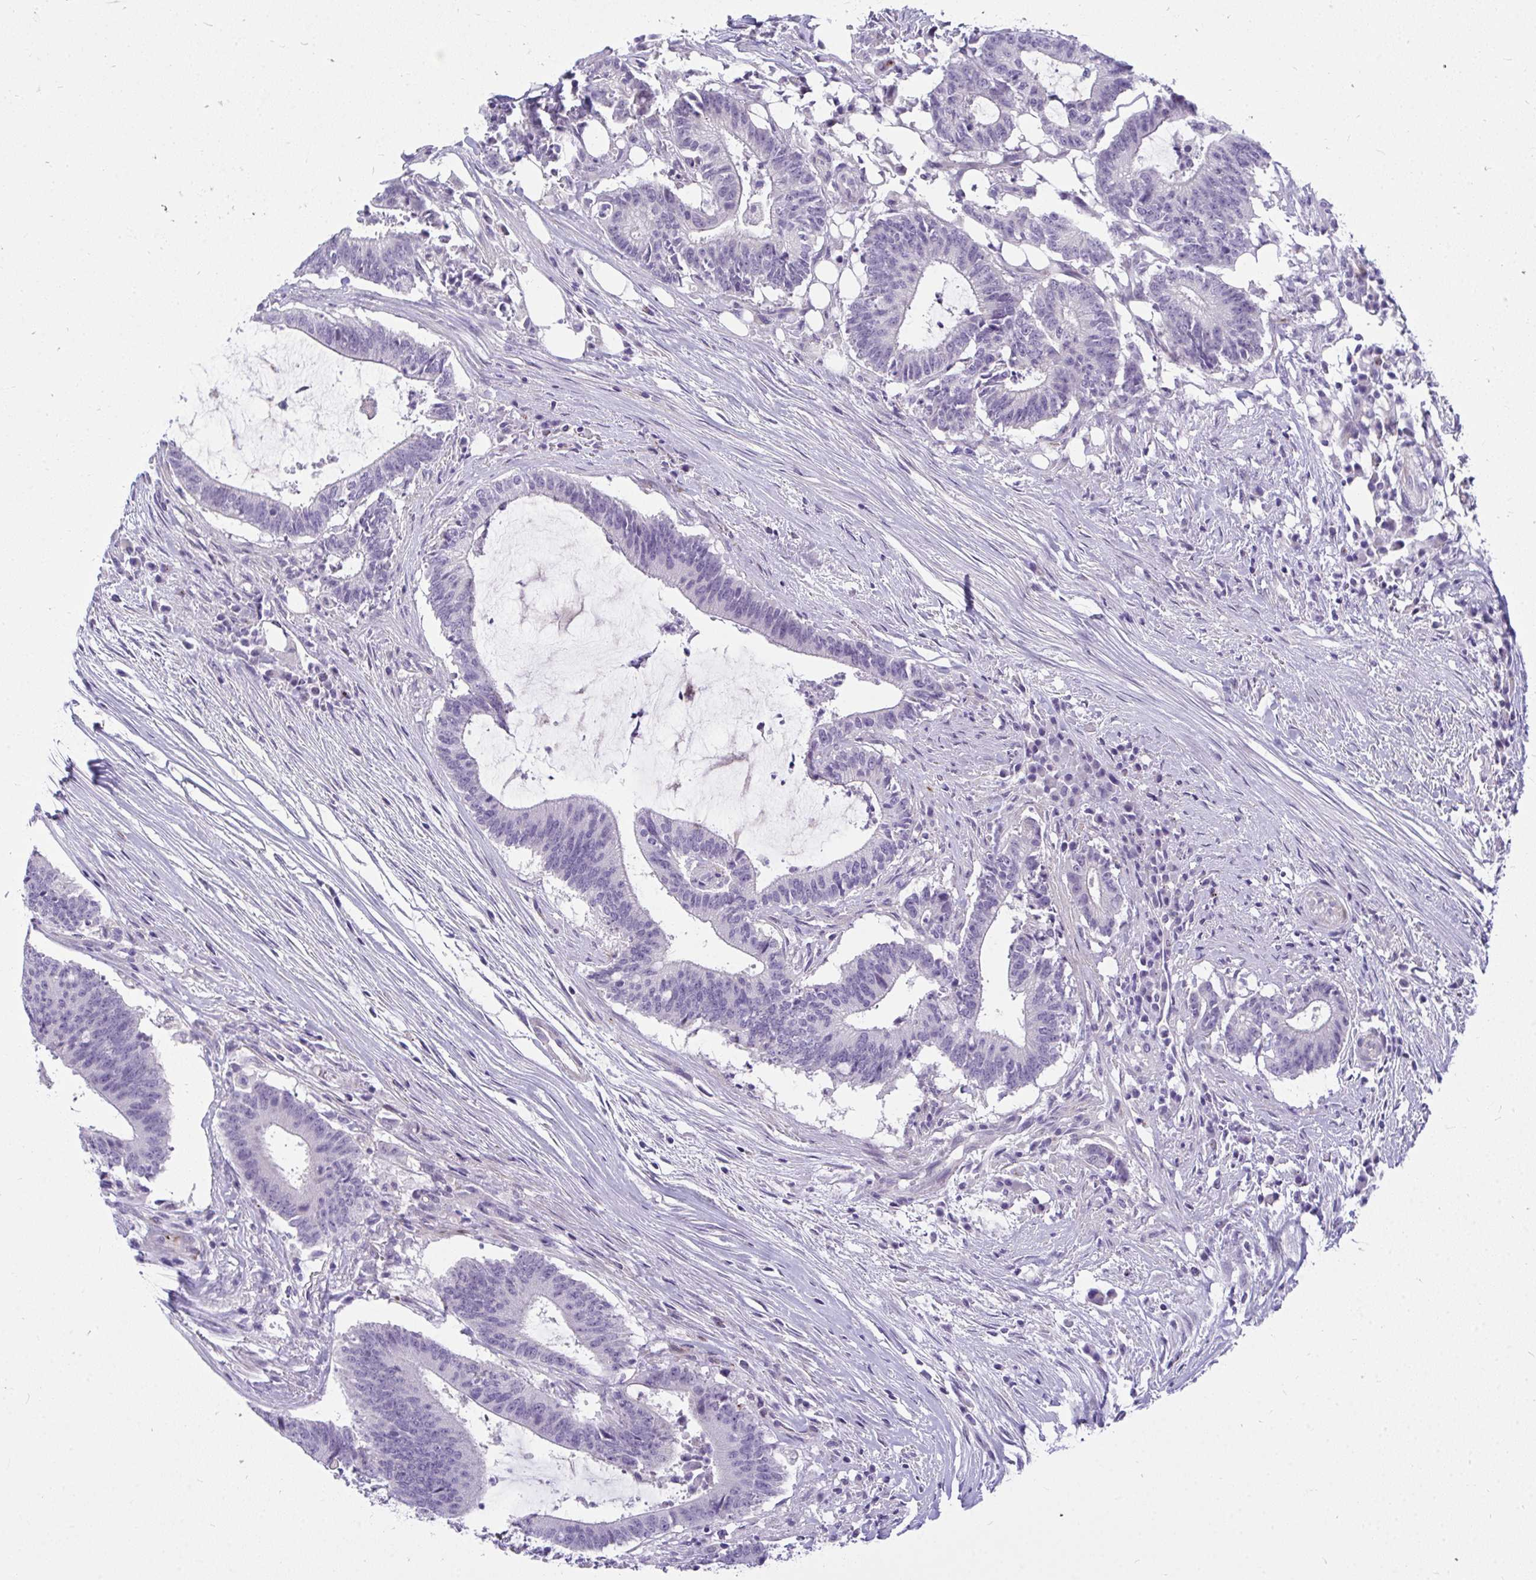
{"staining": {"intensity": "negative", "quantity": "none", "location": "none"}, "tissue": "colorectal cancer", "cell_type": "Tumor cells", "image_type": "cancer", "snomed": [{"axis": "morphology", "description": "Adenocarcinoma, NOS"}, {"axis": "topography", "description": "Colon"}], "caption": "Immunohistochemical staining of colorectal adenocarcinoma reveals no significant expression in tumor cells.", "gene": "TSBP1", "patient": {"sex": "female", "age": 43}}